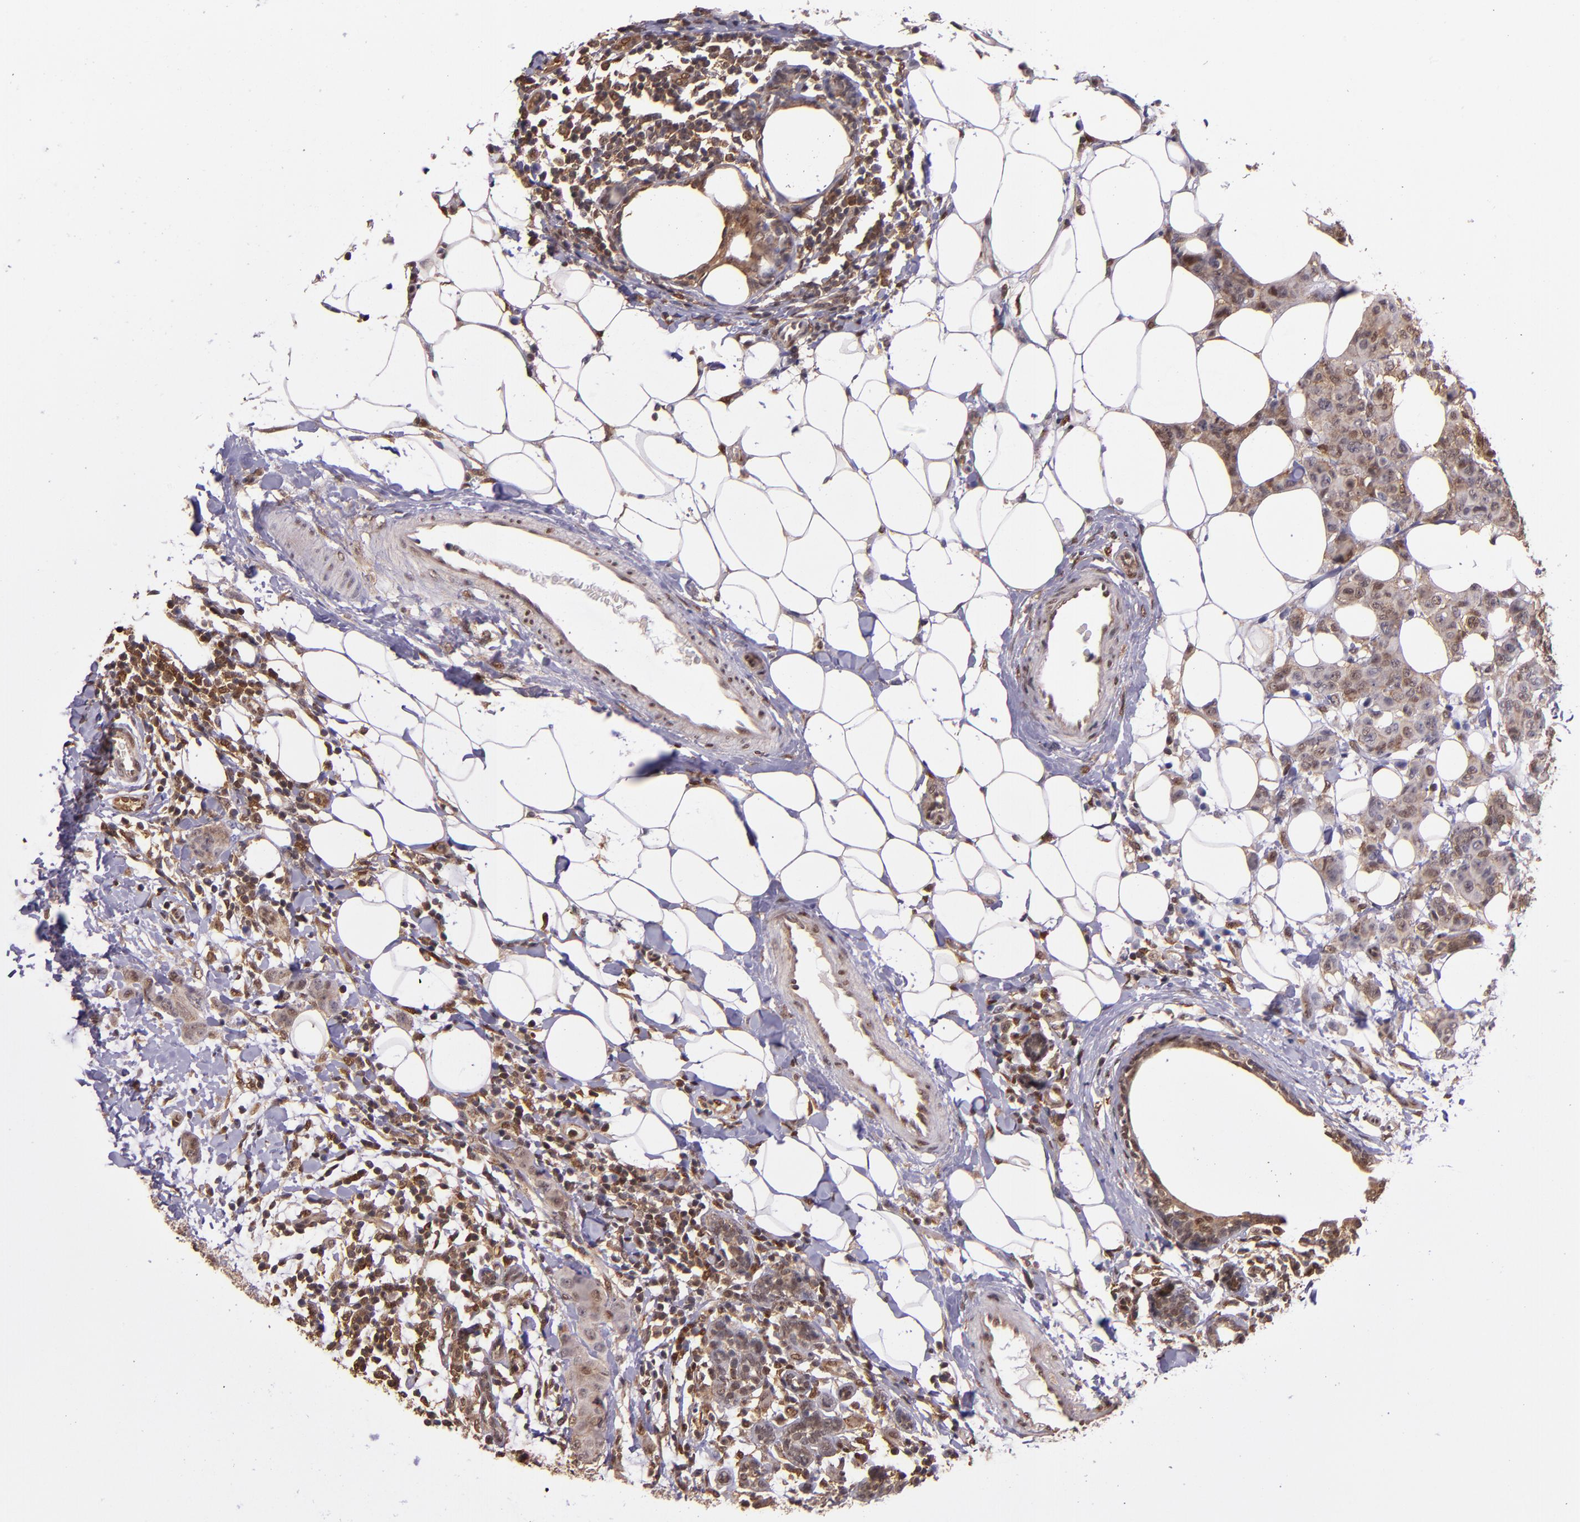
{"staining": {"intensity": "moderate", "quantity": ">75%", "location": "cytoplasmic/membranous"}, "tissue": "breast cancer", "cell_type": "Tumor cells", "image_type": "cancer", "snomed": [{"axis": "morphology", "description": "Duct carcinoma"}, {"axis": "topography", "description": "Breast"}], "caption": "Immunohistochemical staining of human breast cancer (intraductal carcinoma) demonstrates medium levels of moderate cytoplasmic/membranous protein expression in approximately >75% of tumor cells.", "gene": "STAT6", "patient": {"sex": "female", "age": 40}}